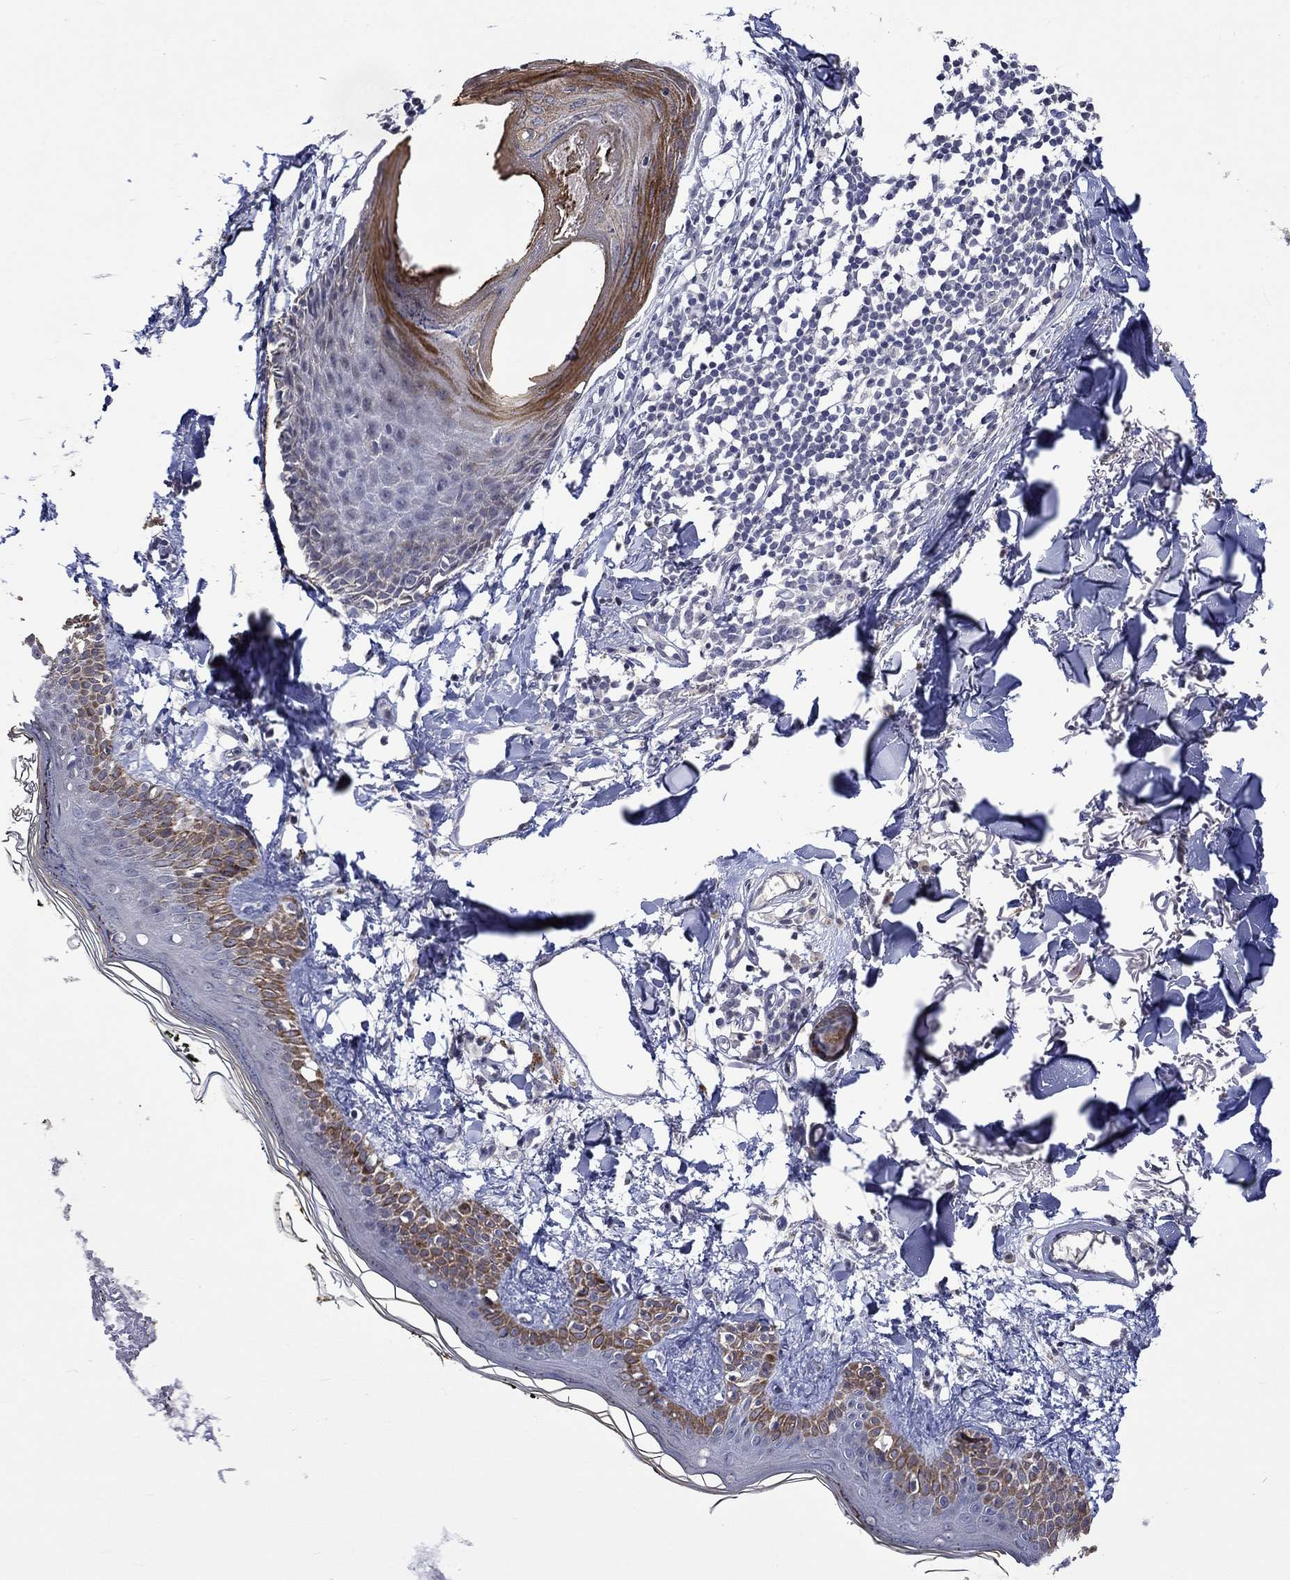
{"staining": {"intensity": "negative", "quantity": "none", "location": "none"}, "tissue": "skin", "cell_type": "Fibroblasts", "image_type": "normal", "snomed": [{"axis": "morphology", "description": "Normal tissue, NOS"}, {"axis": "topography", "description": "Skin"}], "caption": "Immunohistochemical staining of normal skin demonstrates no significant staining in fibroblasts. The staining was performed using DAB (3,3'-diaminobenzidine) to visualize the protein expression in brown, while the nuclei were stained in blue with hematoxylin (Magnification: 20x).", "gene": "DDX3Y", "patient": {"sex": "male", "age": 76}}